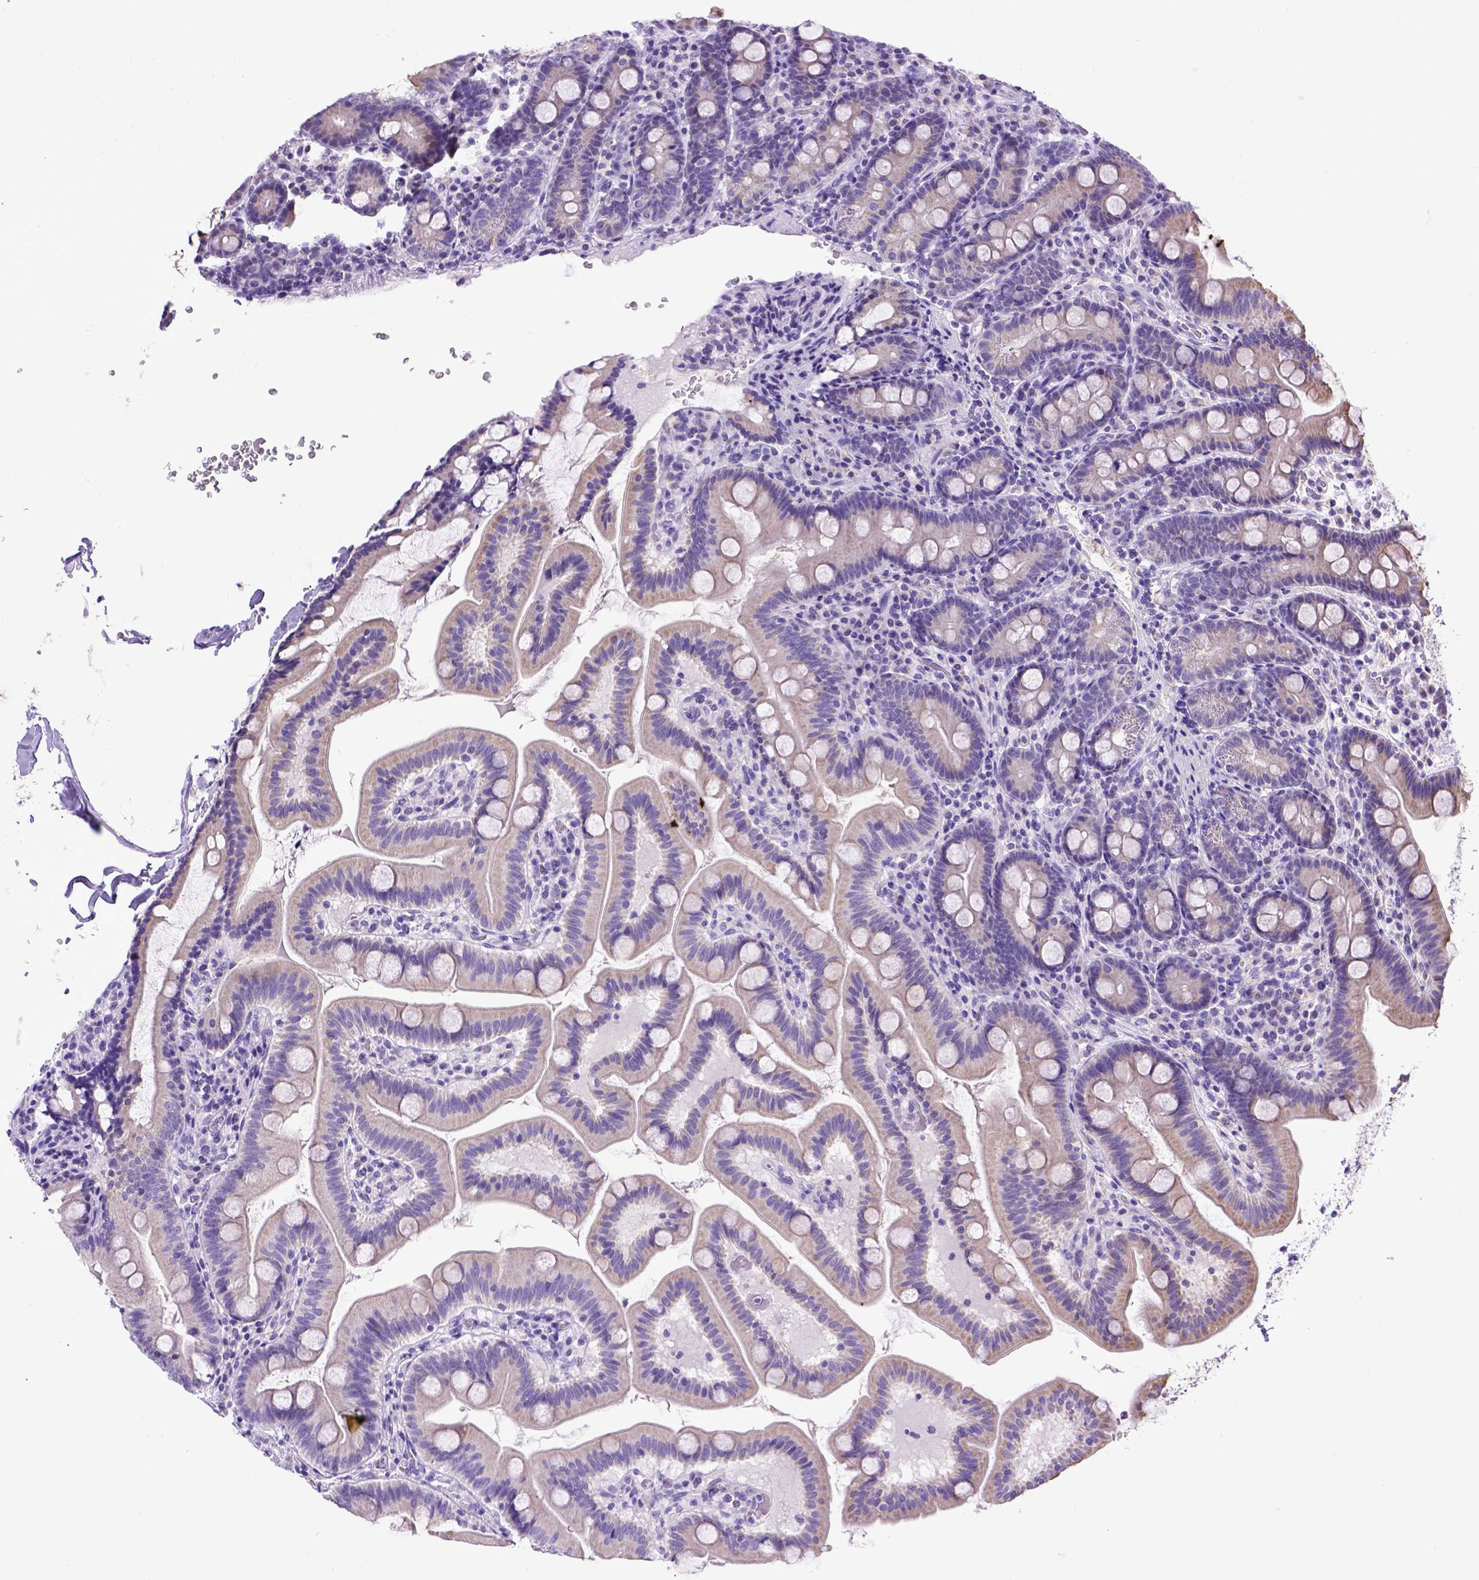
{"staining": {"intensity": "negative", "quantity": "none", "location": "none"}, "tissue": "duodenum", "cell_type": "Glandular cells", "image_type": "normal", "snomed": [{"axis": "morphology", "description": "Normal tissue, NOS"}, {"axis": "topography", "description": "Duodenum"}], "caption": "This is an immunohistochemistry (IHC) micrograph of benign human duodenum. There is no expression in glandular cells.", "gene": "SPEF1", "patient": {"sex": "male", "age": 59}}